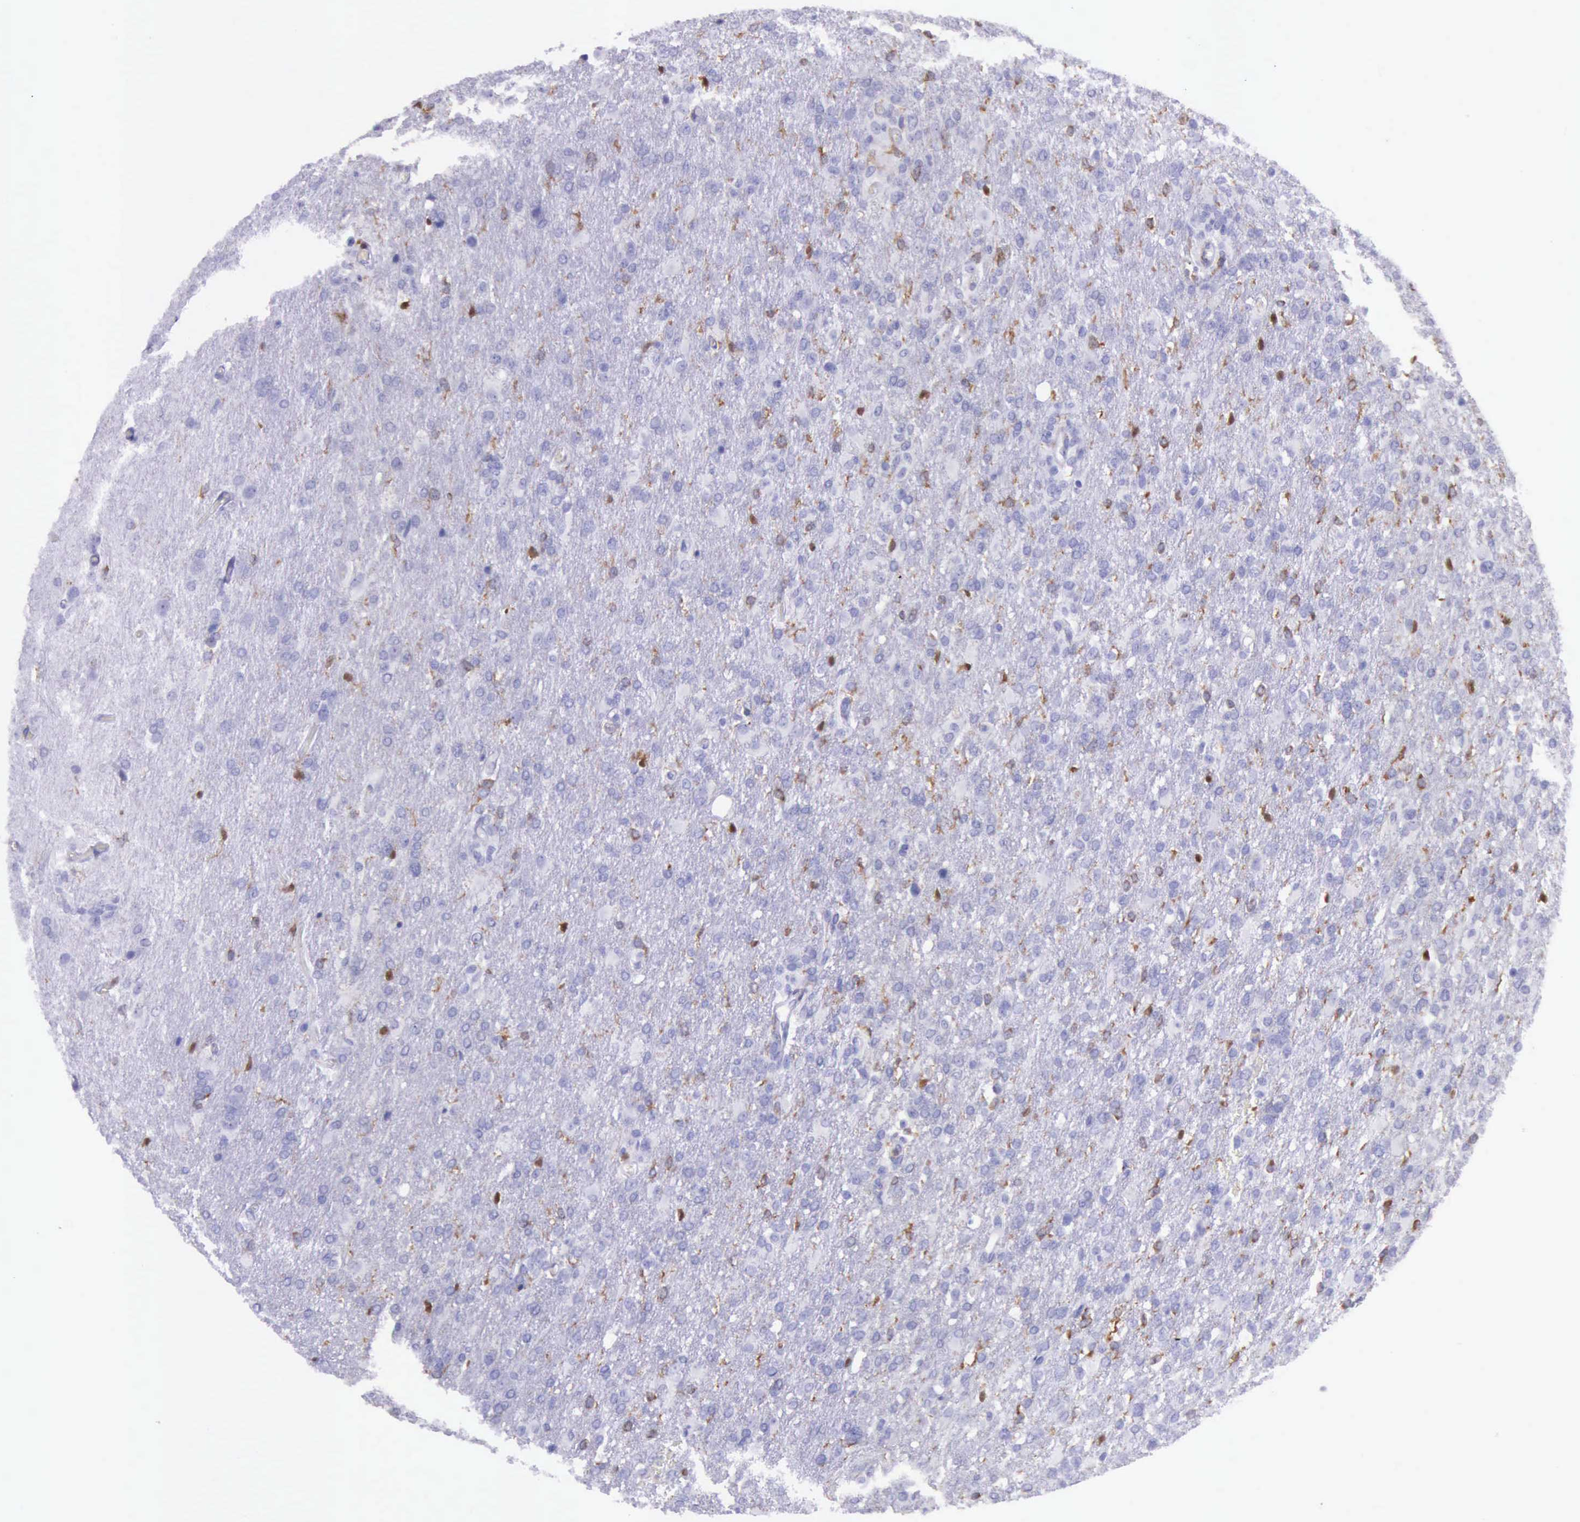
{"staining": {"intensity": "moderate", "quantity": "<25%", "location": "cytoplasmic/membranous"}, "tissue": "glioma", "cell_type": "Tumor cells", "image_type": "cancer", "snomed": [{"axis": "morphology", "description": "Glioma, malignant, High grade"}, {"axis": "topography", "description": "Brain"}], "caption": "An immunohistochemistry (IHC) micrograph of neoplastic tissue is shown. Protein staining in brown highlights moderate cytoplasmic/membranous positivity in high-grade glioma (malignant) within tumor cells.", "gene": "BTK", "patient": {"sex": "male", "age": 68}}